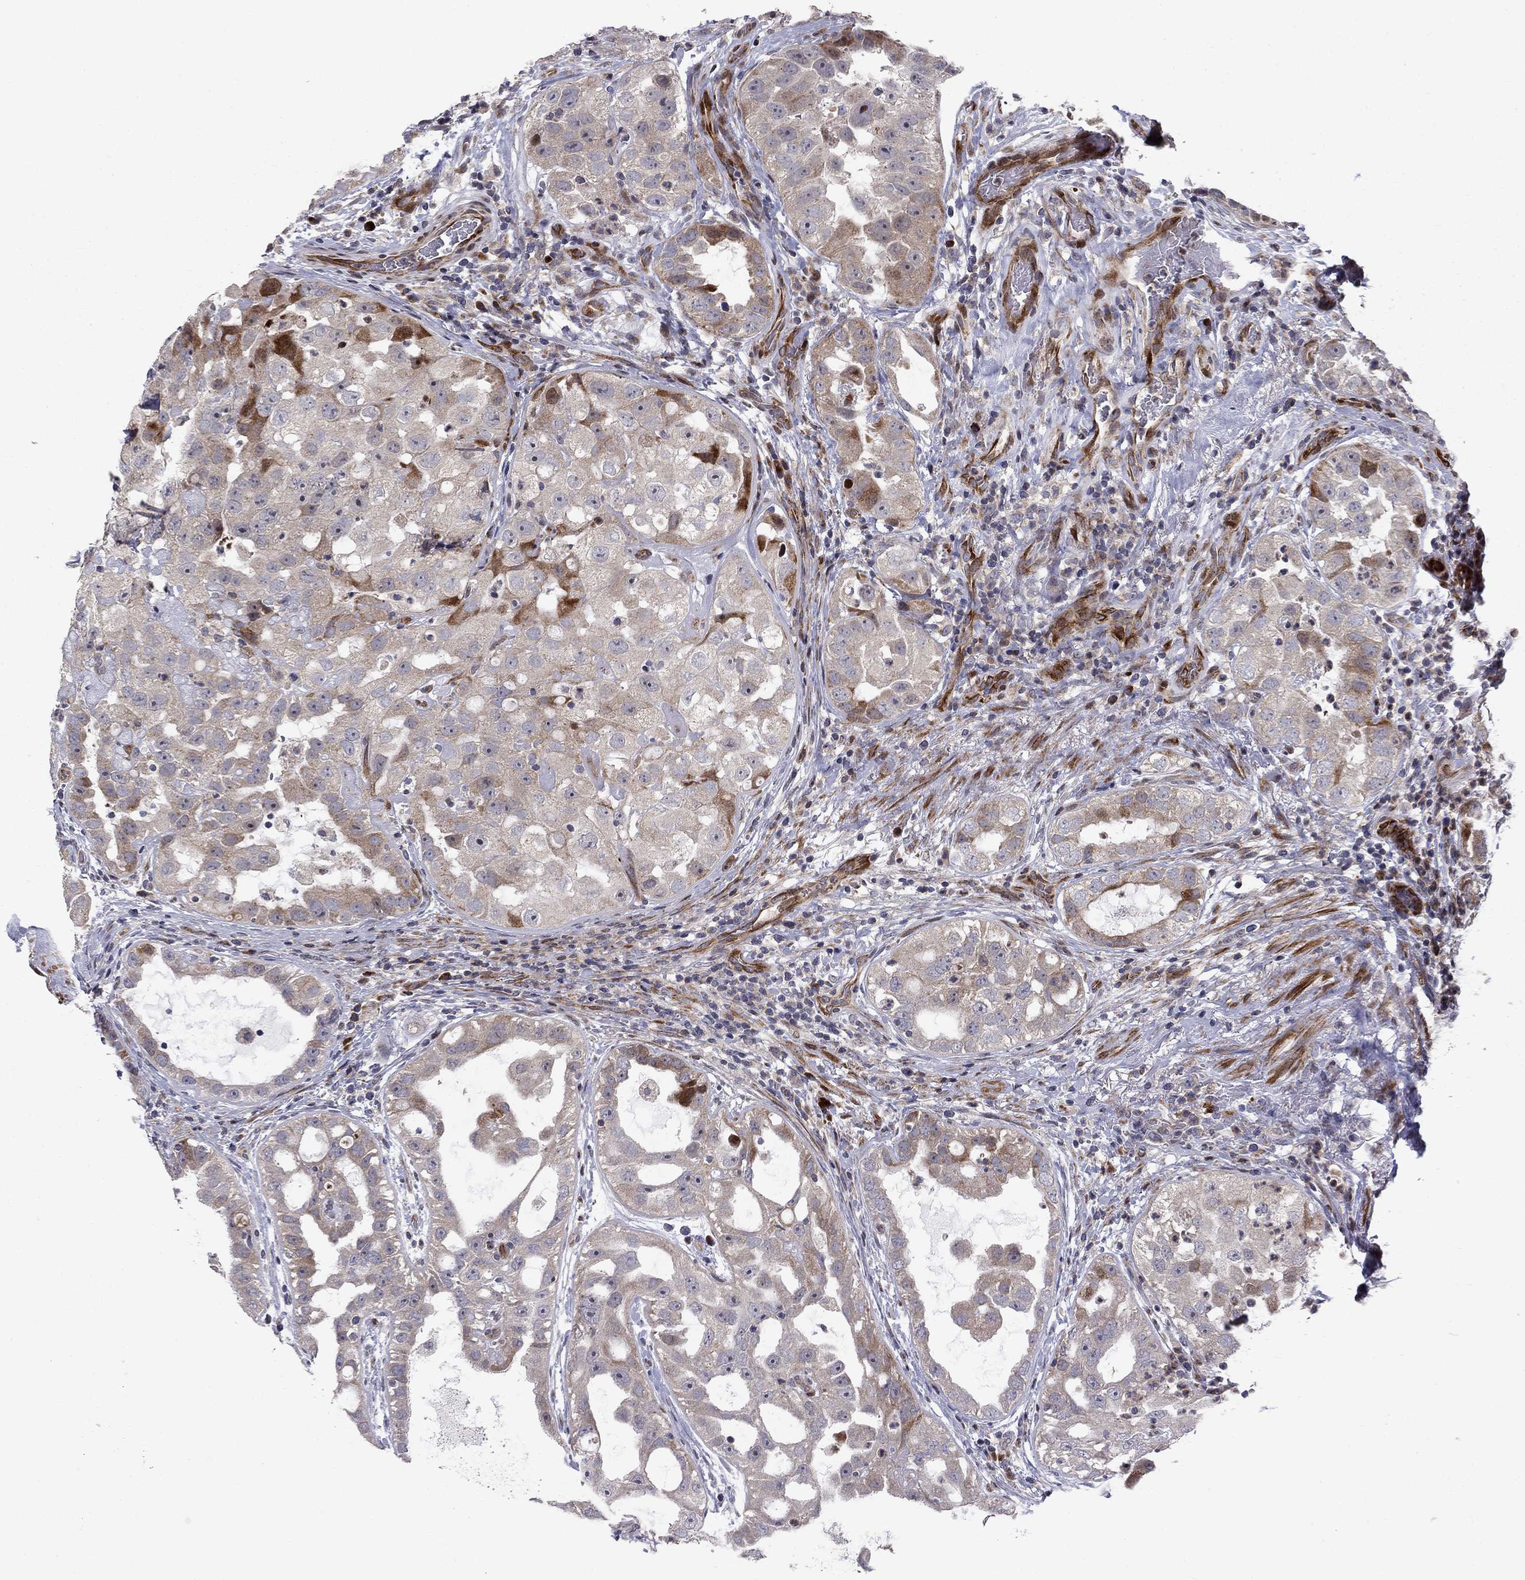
{"staining": {"intensity": "moderate", "quantity": "<25%", "location": "cytoplasmic/membranous"}, "tissue": "urothelial cancer", "cell_type": "Tumor cells", "image_type": "cancer", "snomed": [{"axis": "morphology", "description": "Urothelial carcinoma, High grade"}, {"axis": "topography", "description": "Urinary bladder"}], "caption": "Immunohistochemical staining of human urothelial cancer exhibits low levels of moderate cytoplasmic/membranous staining in approximately <25% of tumor cells. (Brightfield microscopy of DAB IHC at high magnification).", "gene": "MIOS", "patient": {"sex": "female", "age": 41}}